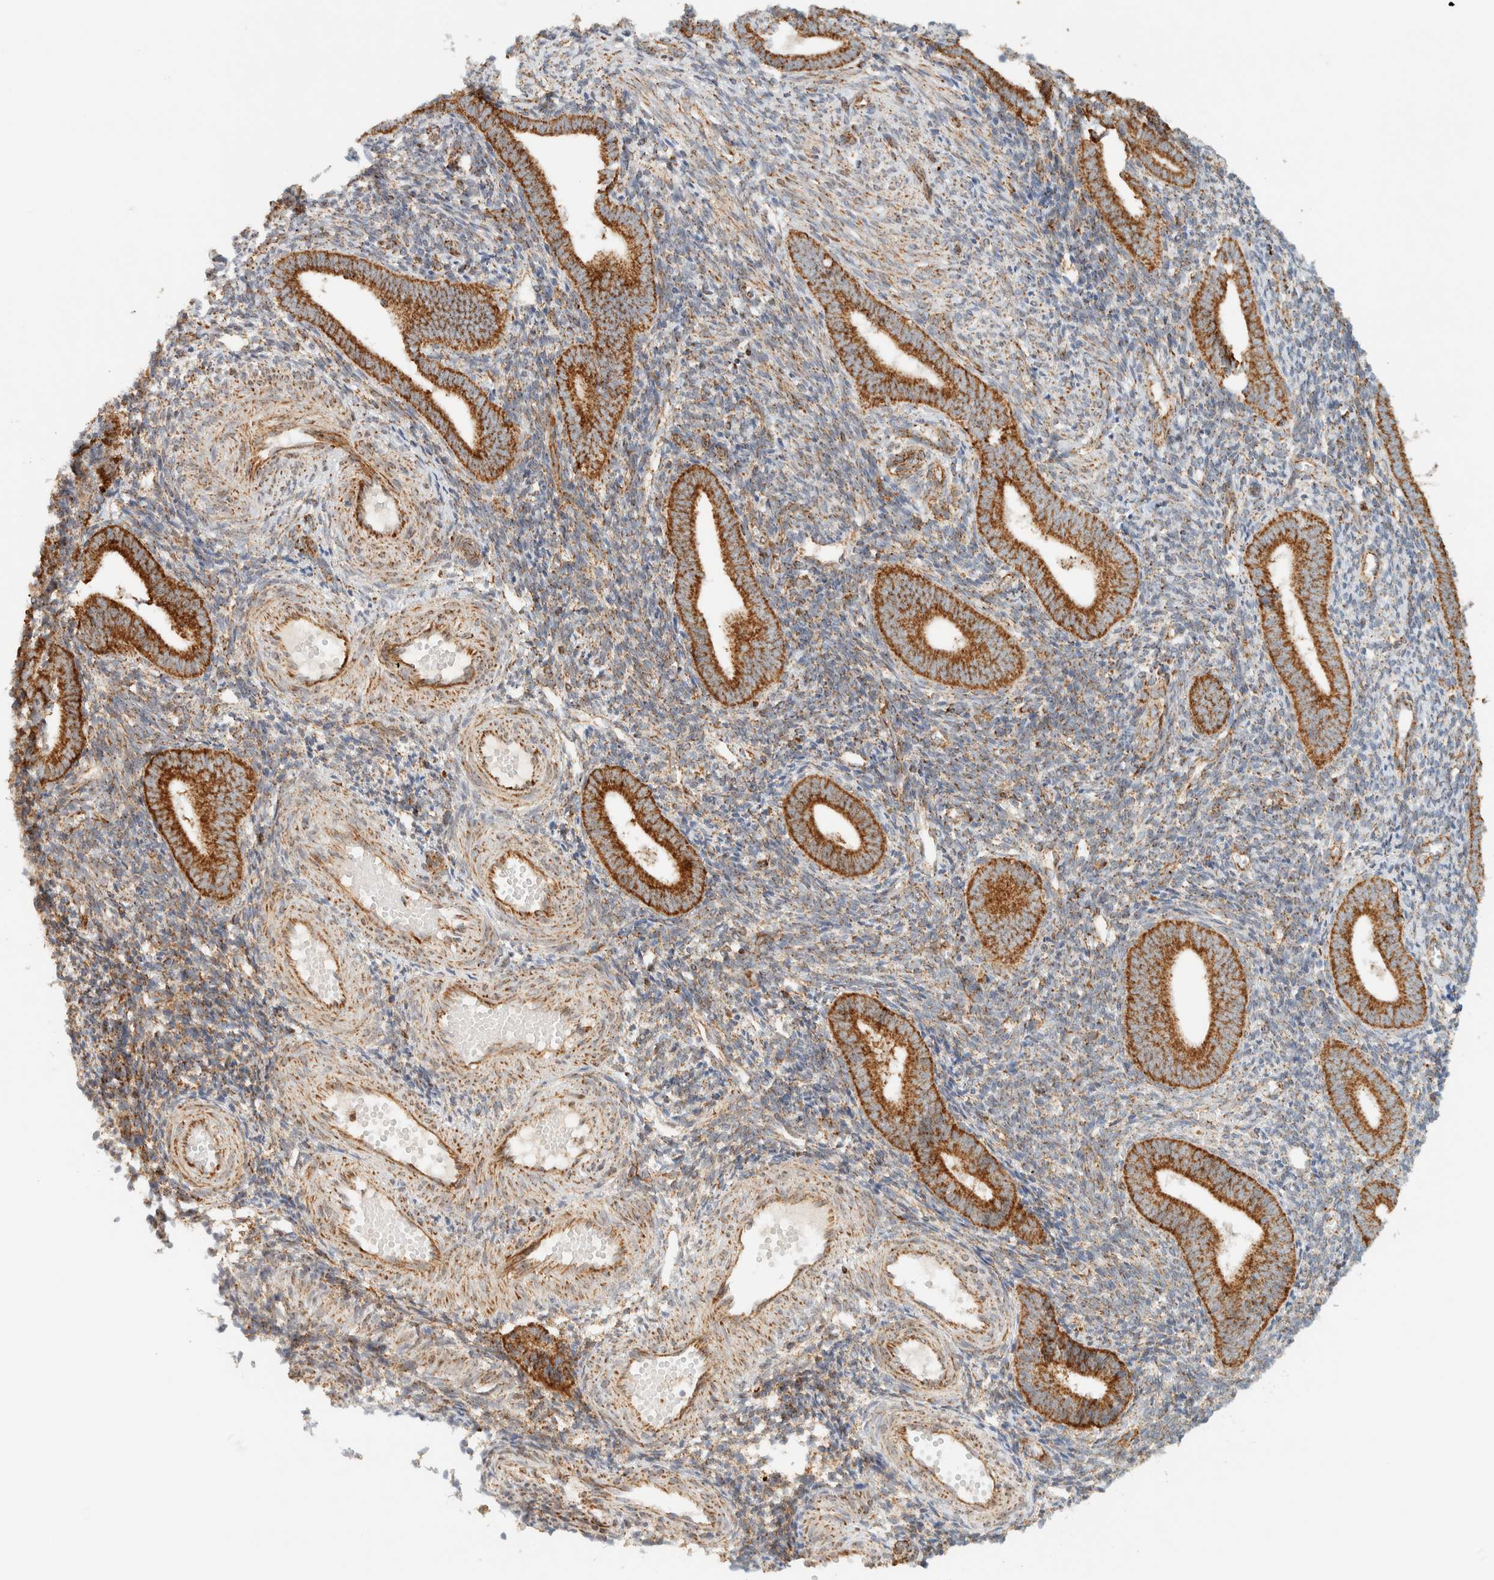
{"staining": {"intensity": "moderate", "quantity": ">75%", "location": "cytoplasmic/membranous"}, "tissue": "endometrium", "cell_type": "Cells in endometrial stroma", "image_type": "normal", "snomed": [{"axis": "morphology", "description": "Normal tissue, NOS"}, {"axis": "topography", "description": "Uterus"}, {"axis": "topography", "description": "Endometrium"}], "caption": "A medium amount of moderate cytoplasmic/membranous positivity is identified in about >75% of cells in endometrial stroma in benign endometrium. The staining is performed using DAB brown chromogen to label protein expression. The nuclei are counter-stained blue using hematoxylin.", "gene": "KIFAP3", "patient": {"sex": "female", "age": 33}}